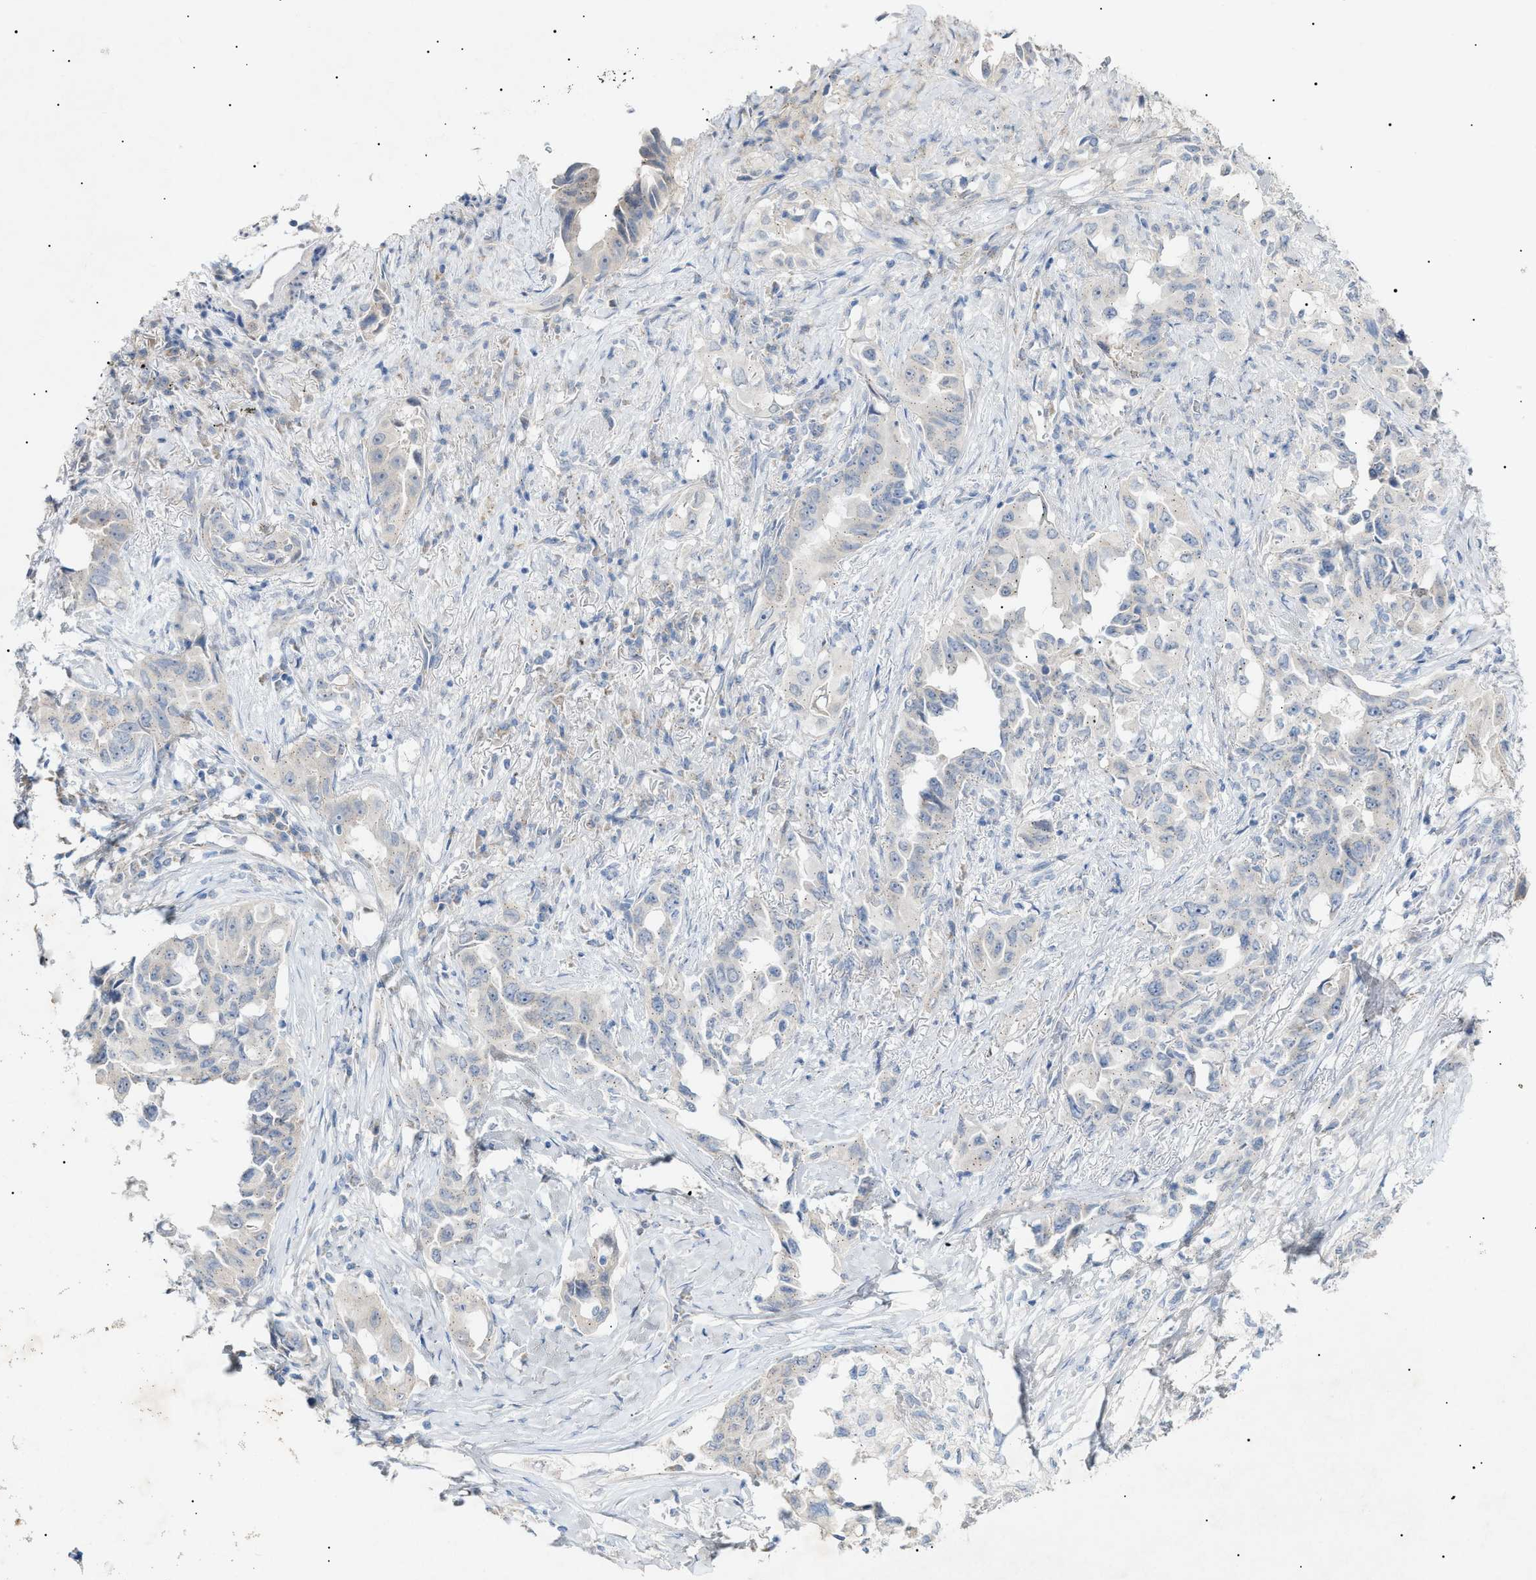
{"staining": {"intensity": "negative", "quantity": "none", "location": "none"}, "tissue": "lung cancer", "cell_type": "Tumor cells", "image_type": "cancer", "snomed": [{"axis": "morphology", "description": "Adenocarcinoma, NOS"}, {"axis": "topography", "description": "Lung"}], "caption": "Immunohistochemistry (IHC) of human lung cancer shows no staining in tumor cells.", "gene": "SLC25A31", "patient": {"sex": "female", "age": 51}}